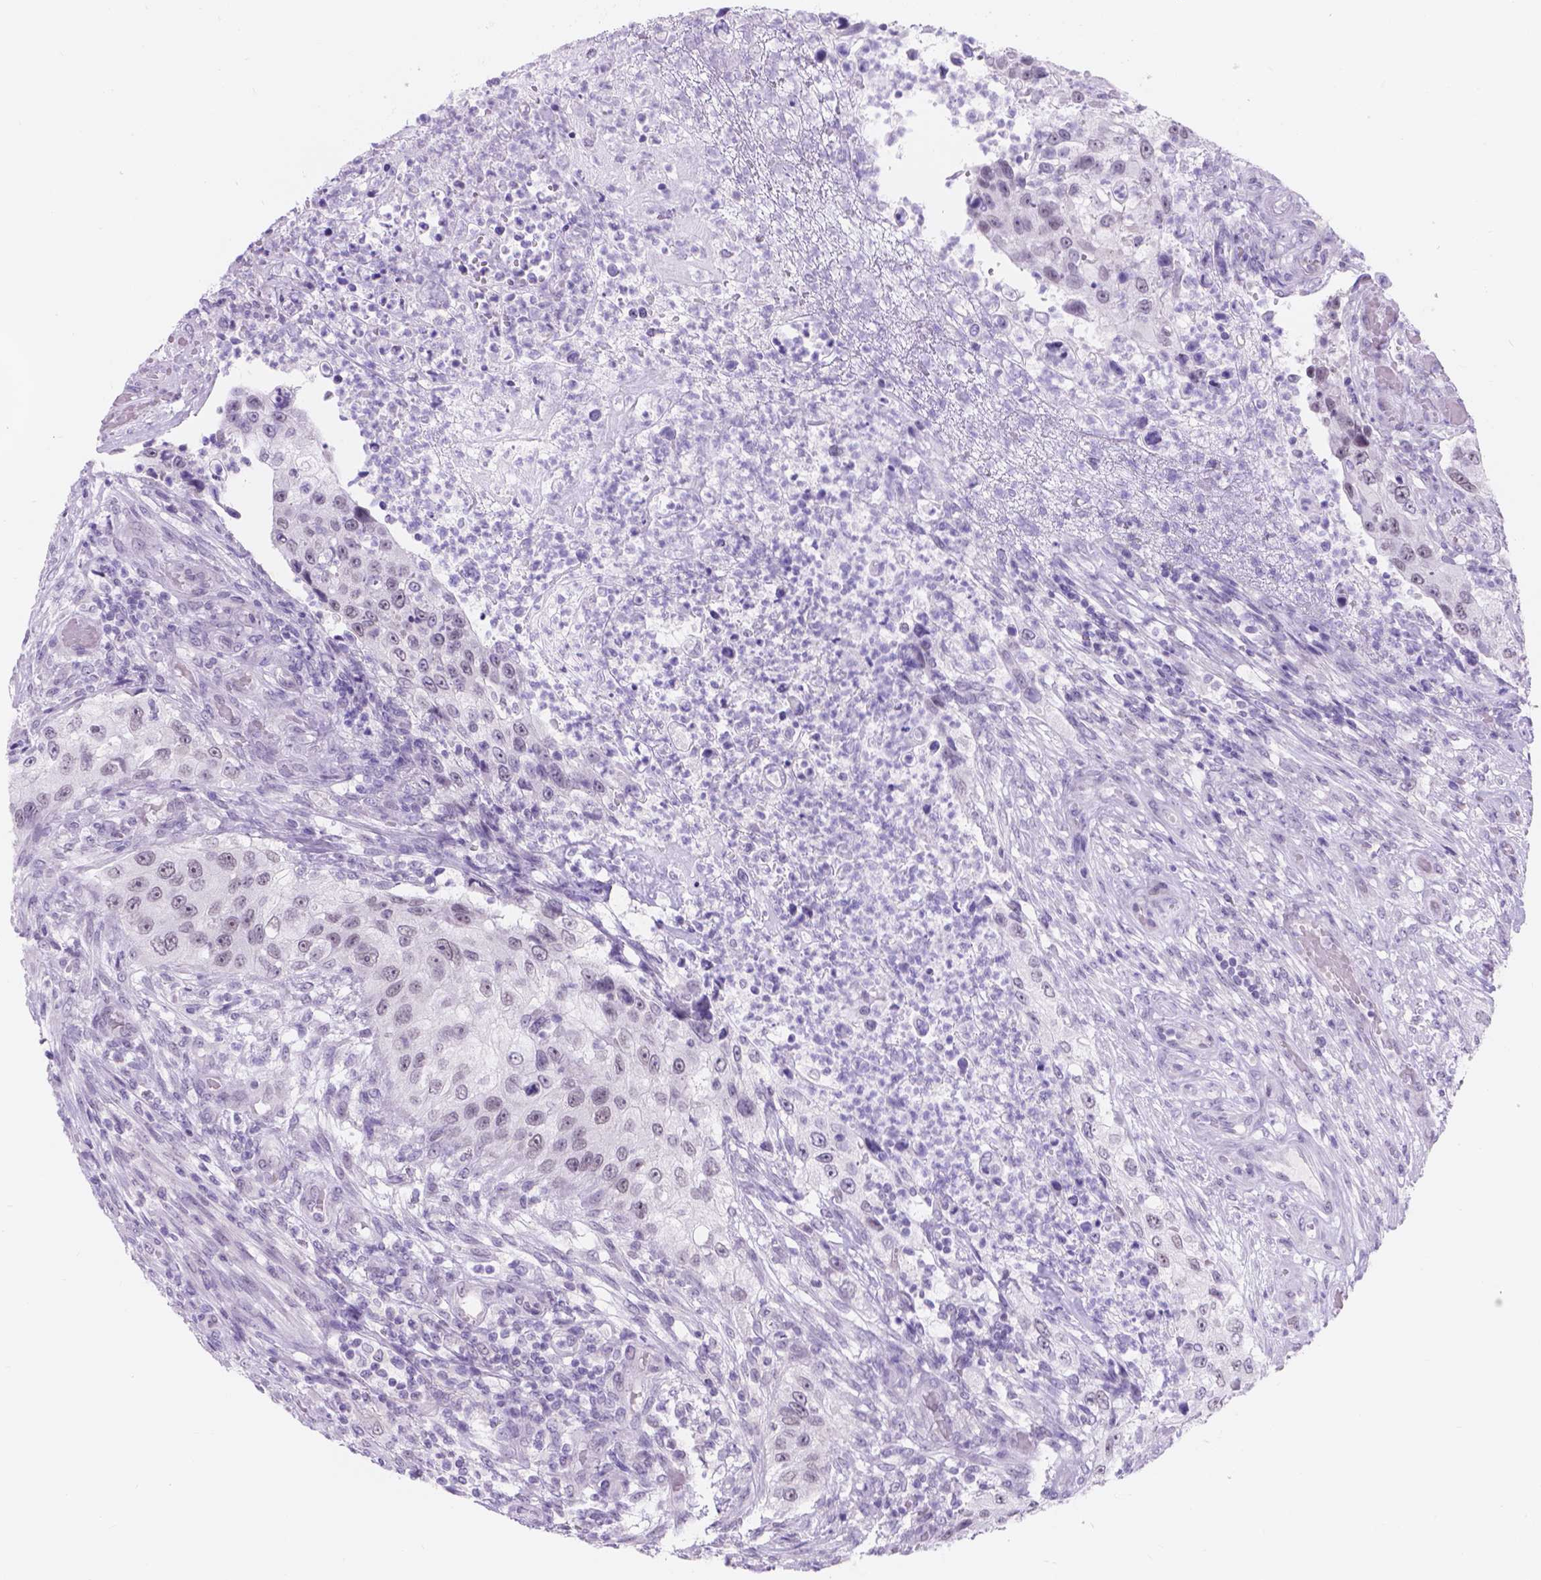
{"staining": {"intensity": "negative", "quantity": "none", "location": "none"}, "tissue": "urothelial cancer", "cell_type": "Tumor cells", "image_type": "cancer", "snomed": [{"axis": "morphology", "description": "Urothelial carcinoma, High grade"}, {"axis": "topography", "description": "Urinary bladder"}], "caption": "High-grade urothelial carcinoma was stained to show a protein in brown. There is no significant staining in tumor cells. (Brightfield microscopy of DAB immunohistochemistry at high magnification).", "gene": "DCC", "patient": {"sex": "female", "age": 60}}